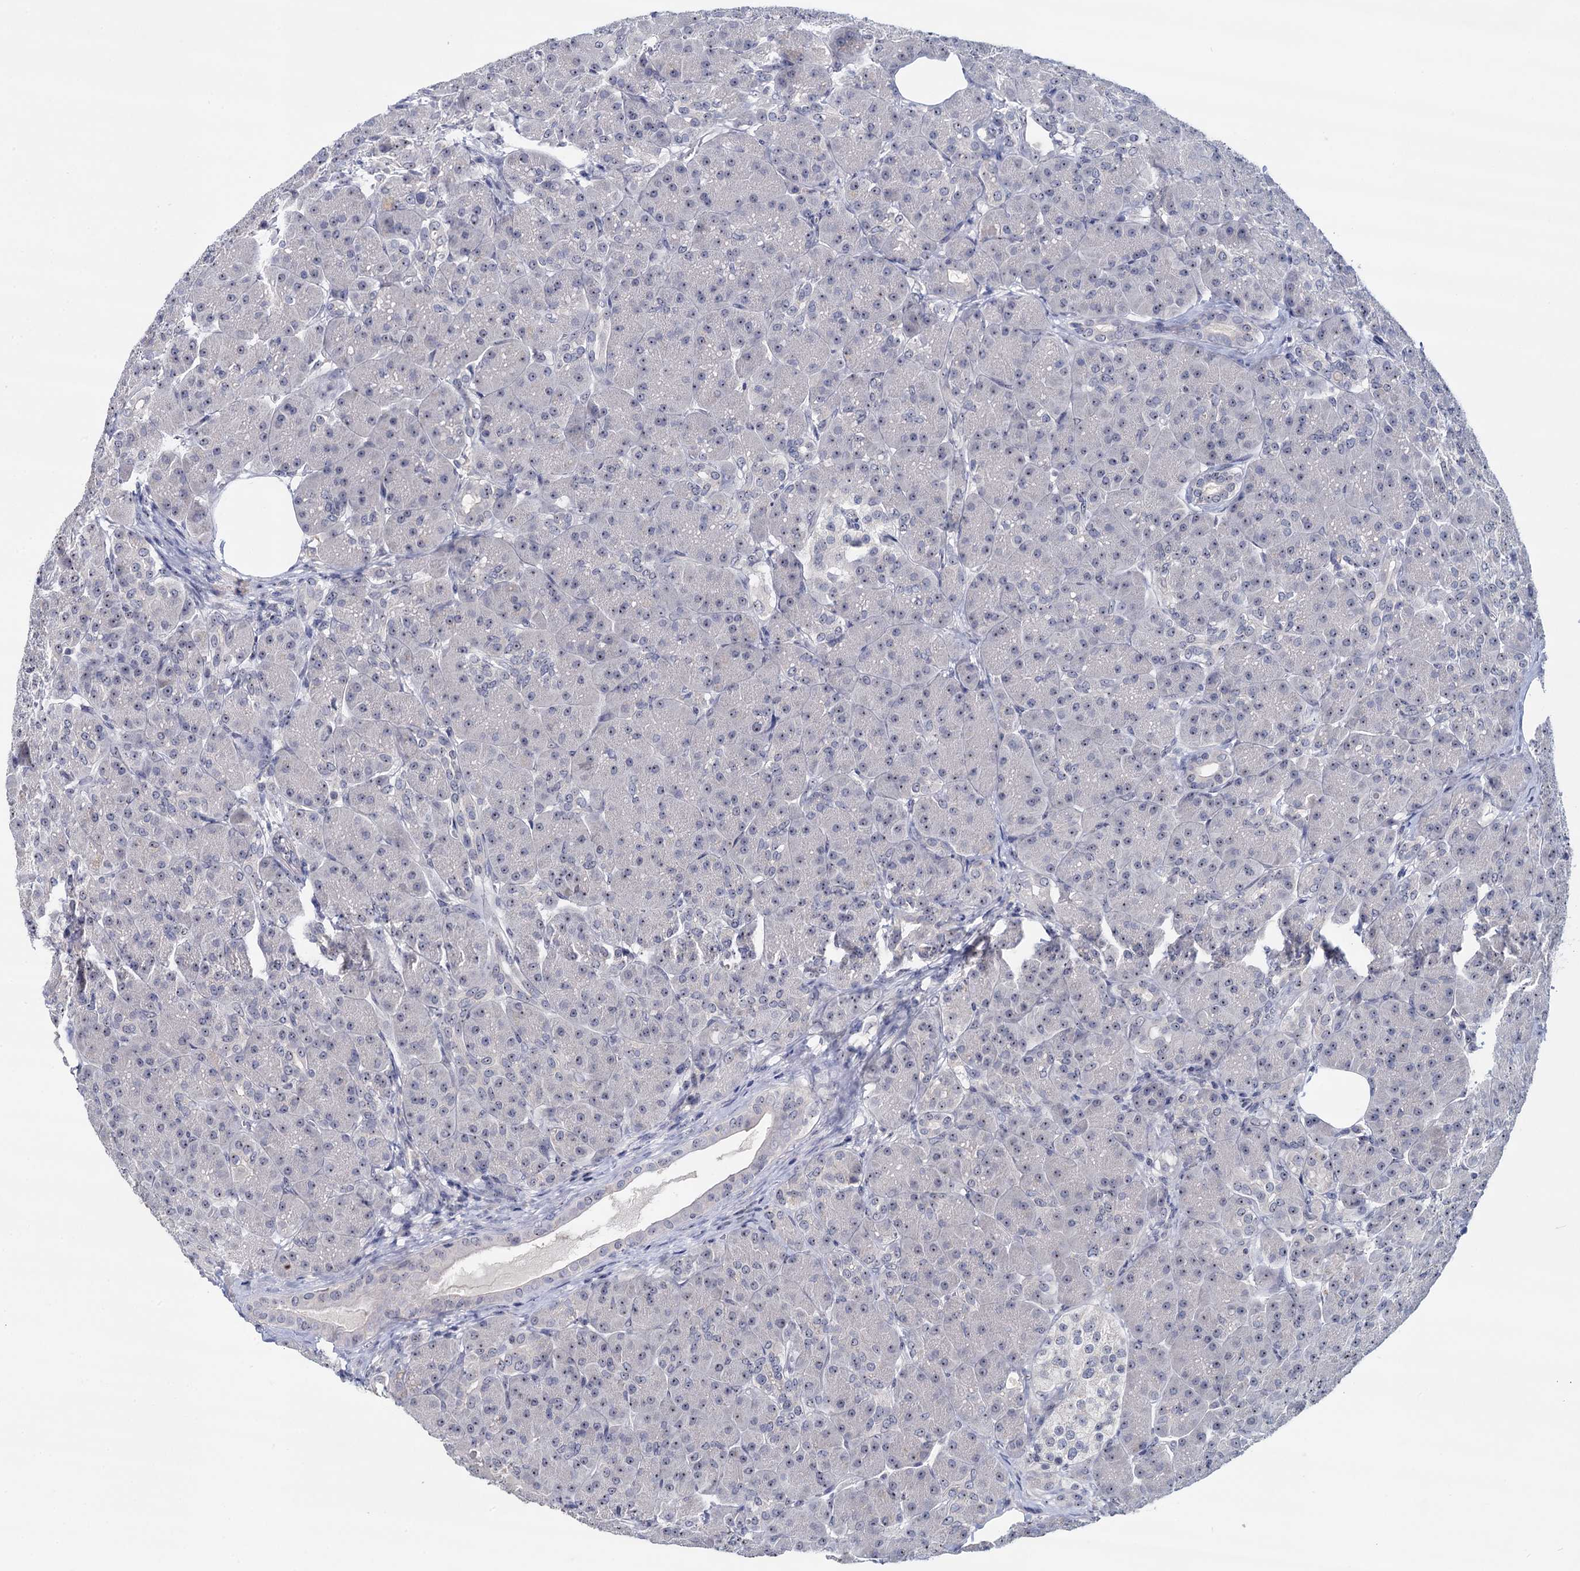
{"staining": {"intensity": "negative", "quantity": "none", "location": "none"}, "tissue": "pancreas", "cell_type": "Exocrine glandular cells", "image_type": "normal", "snomed": [{"axis": "morphology", "description": "Normal tissue, NOS"}, {"axis": "topography", "description": "Pancreas"}], "caption": "Immunohistochemistry image of benign pancreas: pancreas stained with DAB displays no significant protein positivity in exocrine glandular cells. (DAB (3,3'-diaminobenzidine) immunohistochemistry (IHC), high magnification).", "gene": "SFN", "patient": {"sex": "male", "age": 63}}